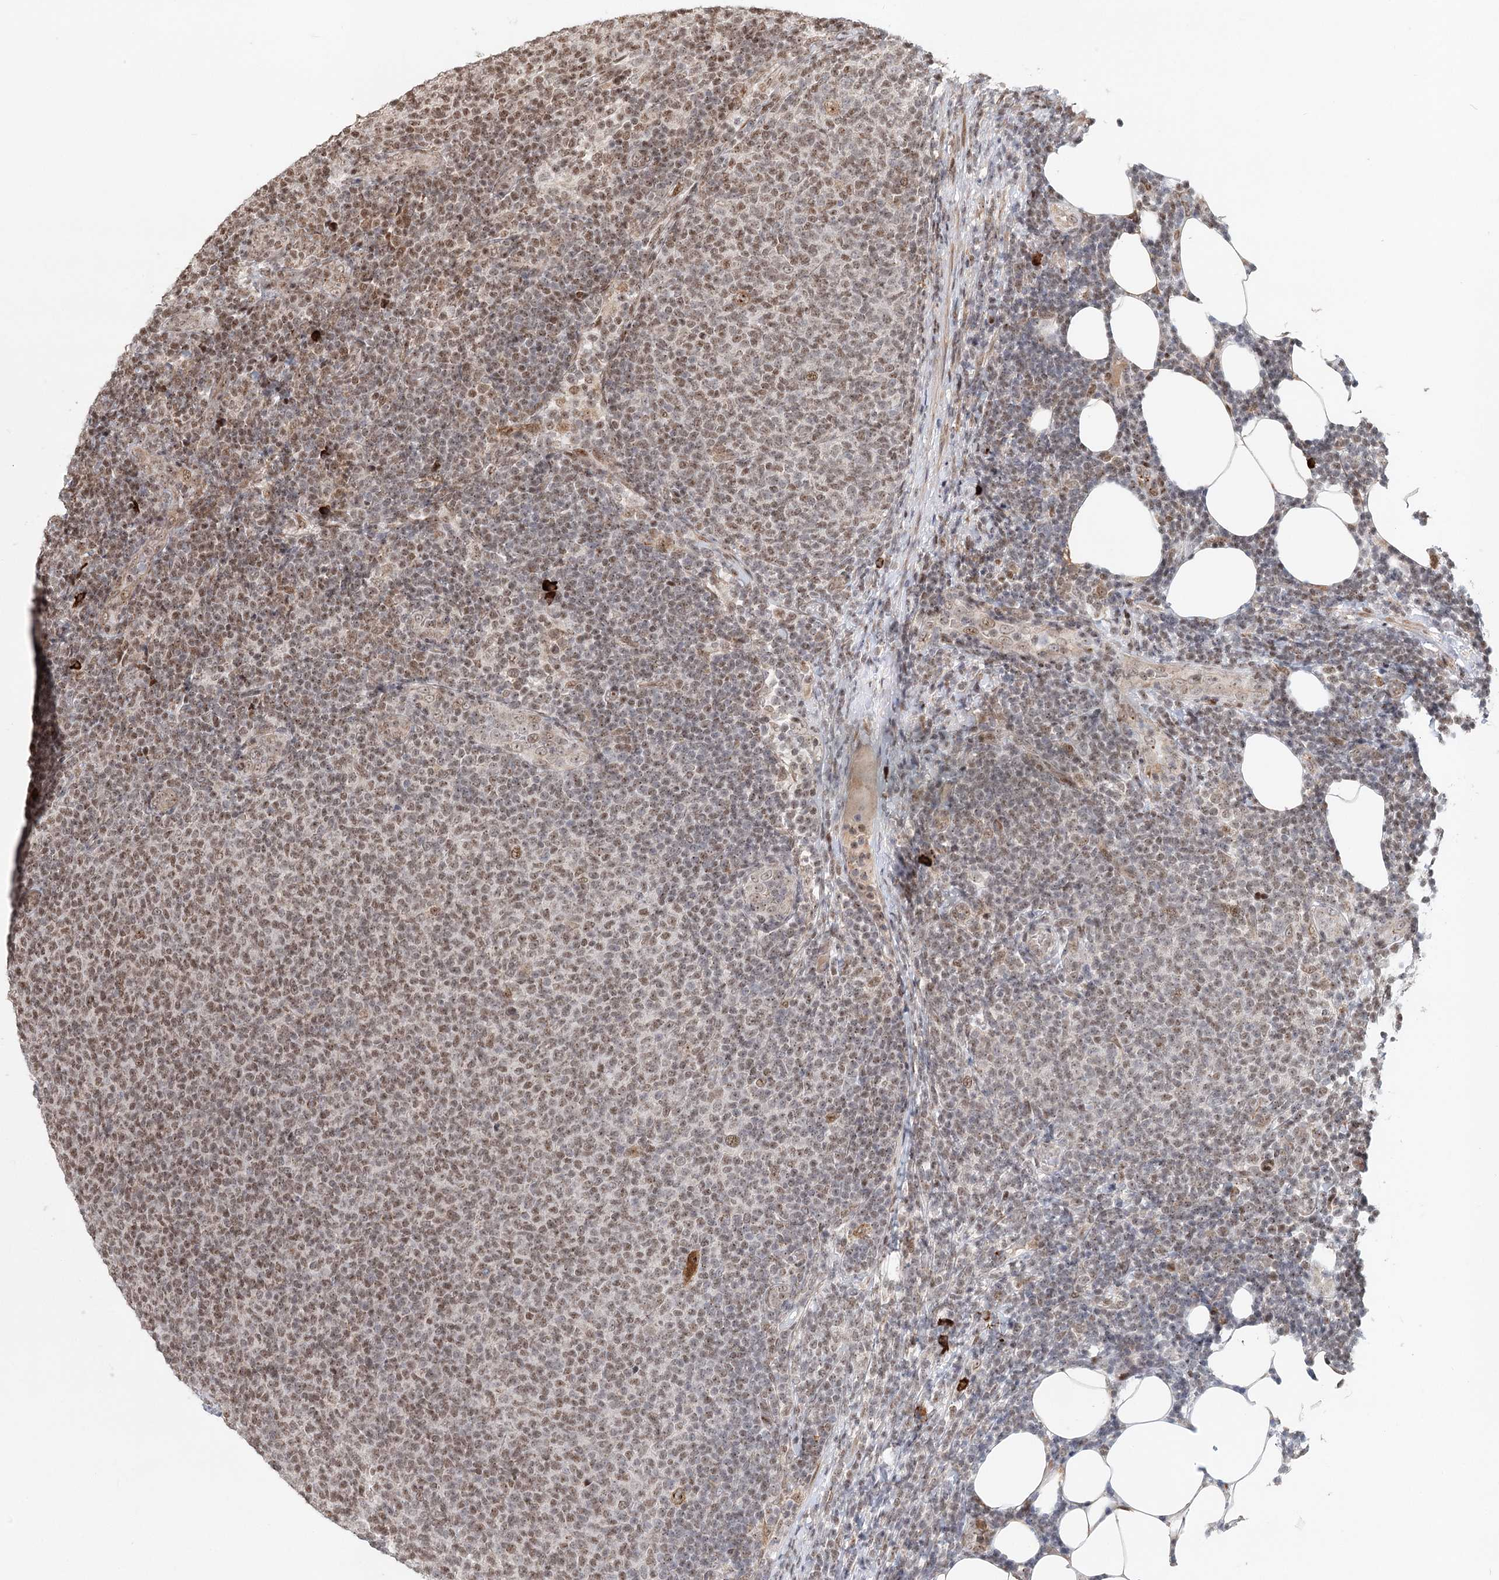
{"staining": {"intensity": "moderate", "quantity": ">75%", "location": "nuclear"}, "tissue": "lymphoma", "cell_type": "Tumor cells", "image_type": "cancer", "snomed": [{"axis": "morphology", "description": "Malignant lymphoma, non-Hodgkin's type, Low grade"}, {"axis": "topography", "description": "Lymph node"}], "caption": "Human lymphoma stained for a protein (brown) demonstrates moderate nuclear positive positivity in about >75% of tumor cells.", "gene": "BNIP5", "patient": {"sex": "male", "age": 66}}